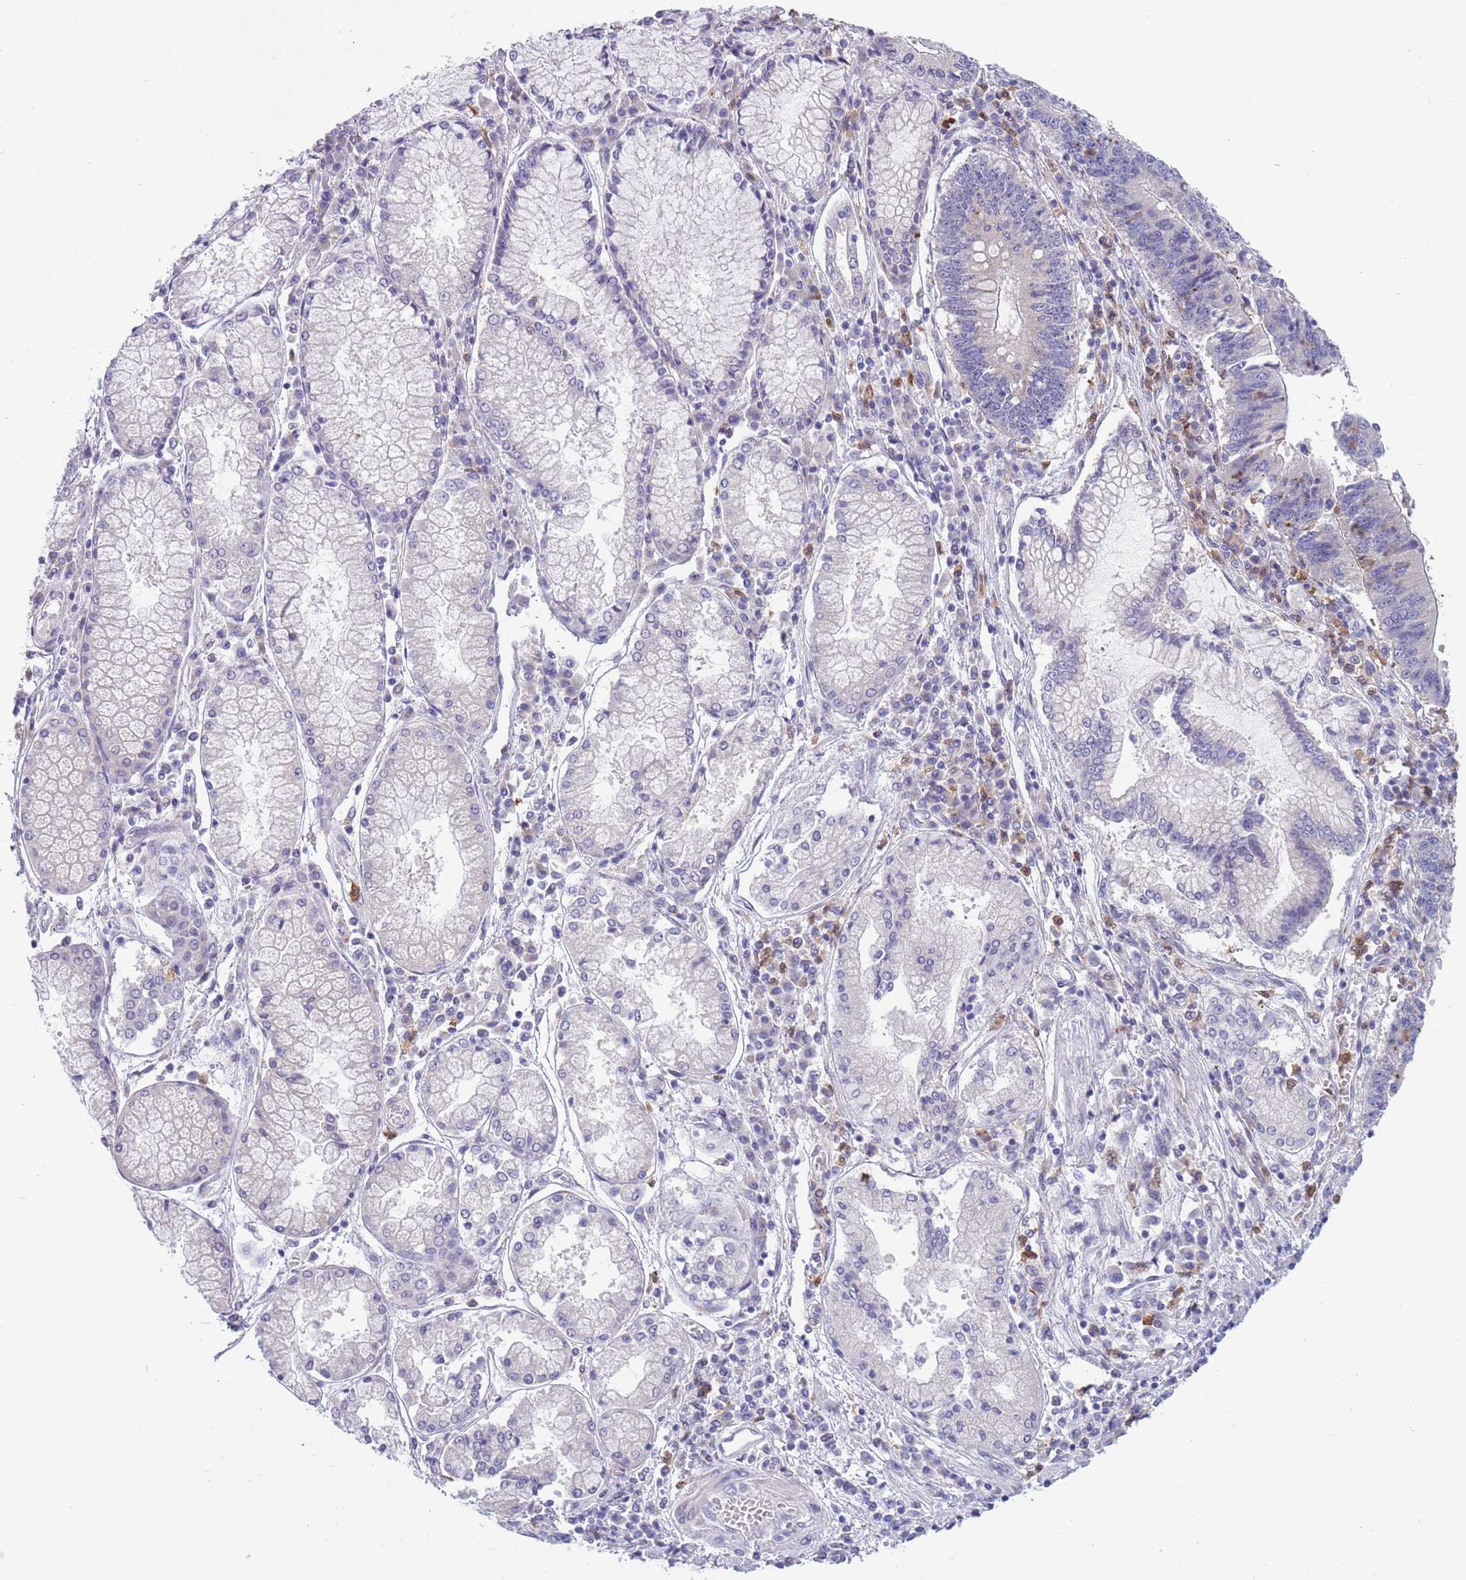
{"staining": {"intensity": "negative", "quantity": "none", "location": "none"}, "tissue": "stomach cancer", "cell_type": "Tumor cells", "image_type": "cancer", "snomed": [{"axis": "morphology", "description": "Adenocarcinoma, NOS"}, {"axis": "topography", "description": "Stomach"}], "caption": "Stomach cancer was stained to show a protein in brown. There is no significant positivity in tumor cells. (DAB immunohistochemistry visualized using brightfield microscopy, high magnification).", "gene": "ZFP2", "patient": {"sex": "male", "age": 59}}